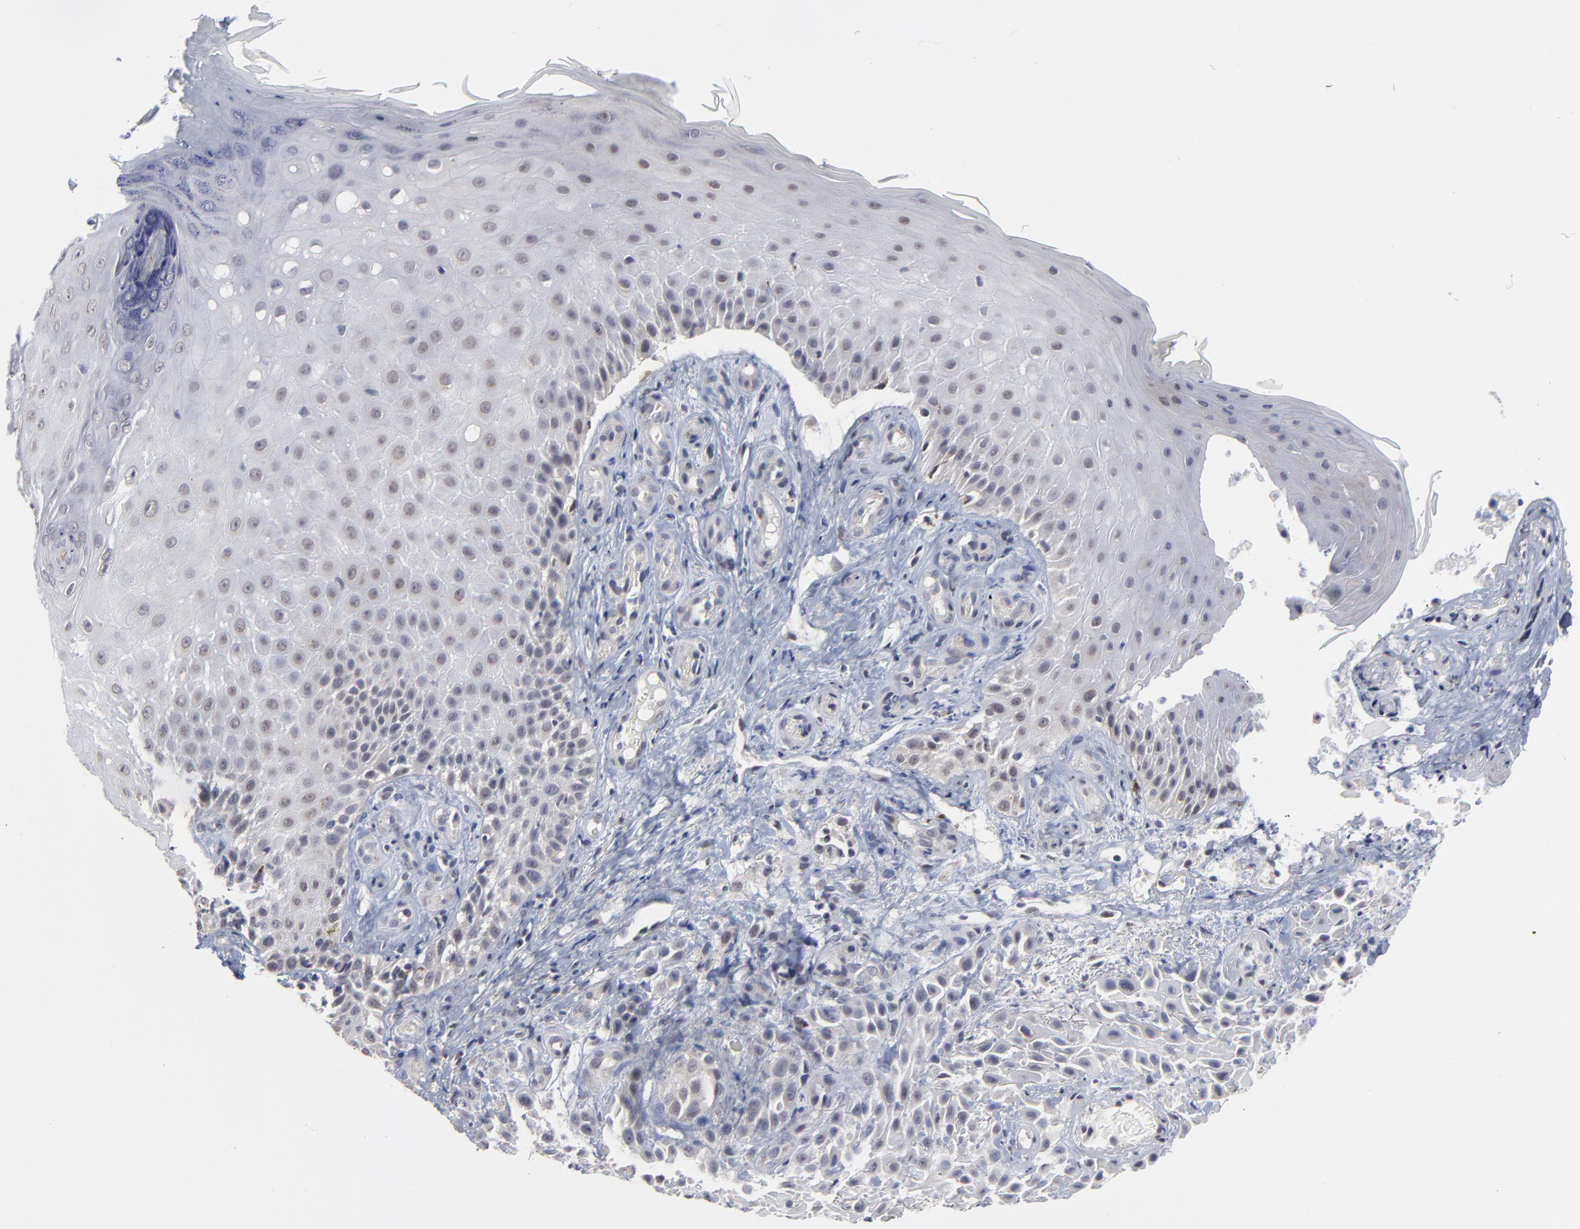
{"staining": {"intensity": "negative", "quantity": "none", "location": "none"}, "tissue": "skin cancer", "cell_type": "Tumor cells", "image_type": "cancer", "snomed": [{"axis": "morphology", "description": "Squamous cell carcinoma, NOS"}, {"axis": "topography", "description": "Skin"}], "caption": "Immunohistochemistry of skin cancer demonstrates no positivity in tumor cells.", "gene": "MAGEA10", "patient": {"sex": "female", "age": 42}}